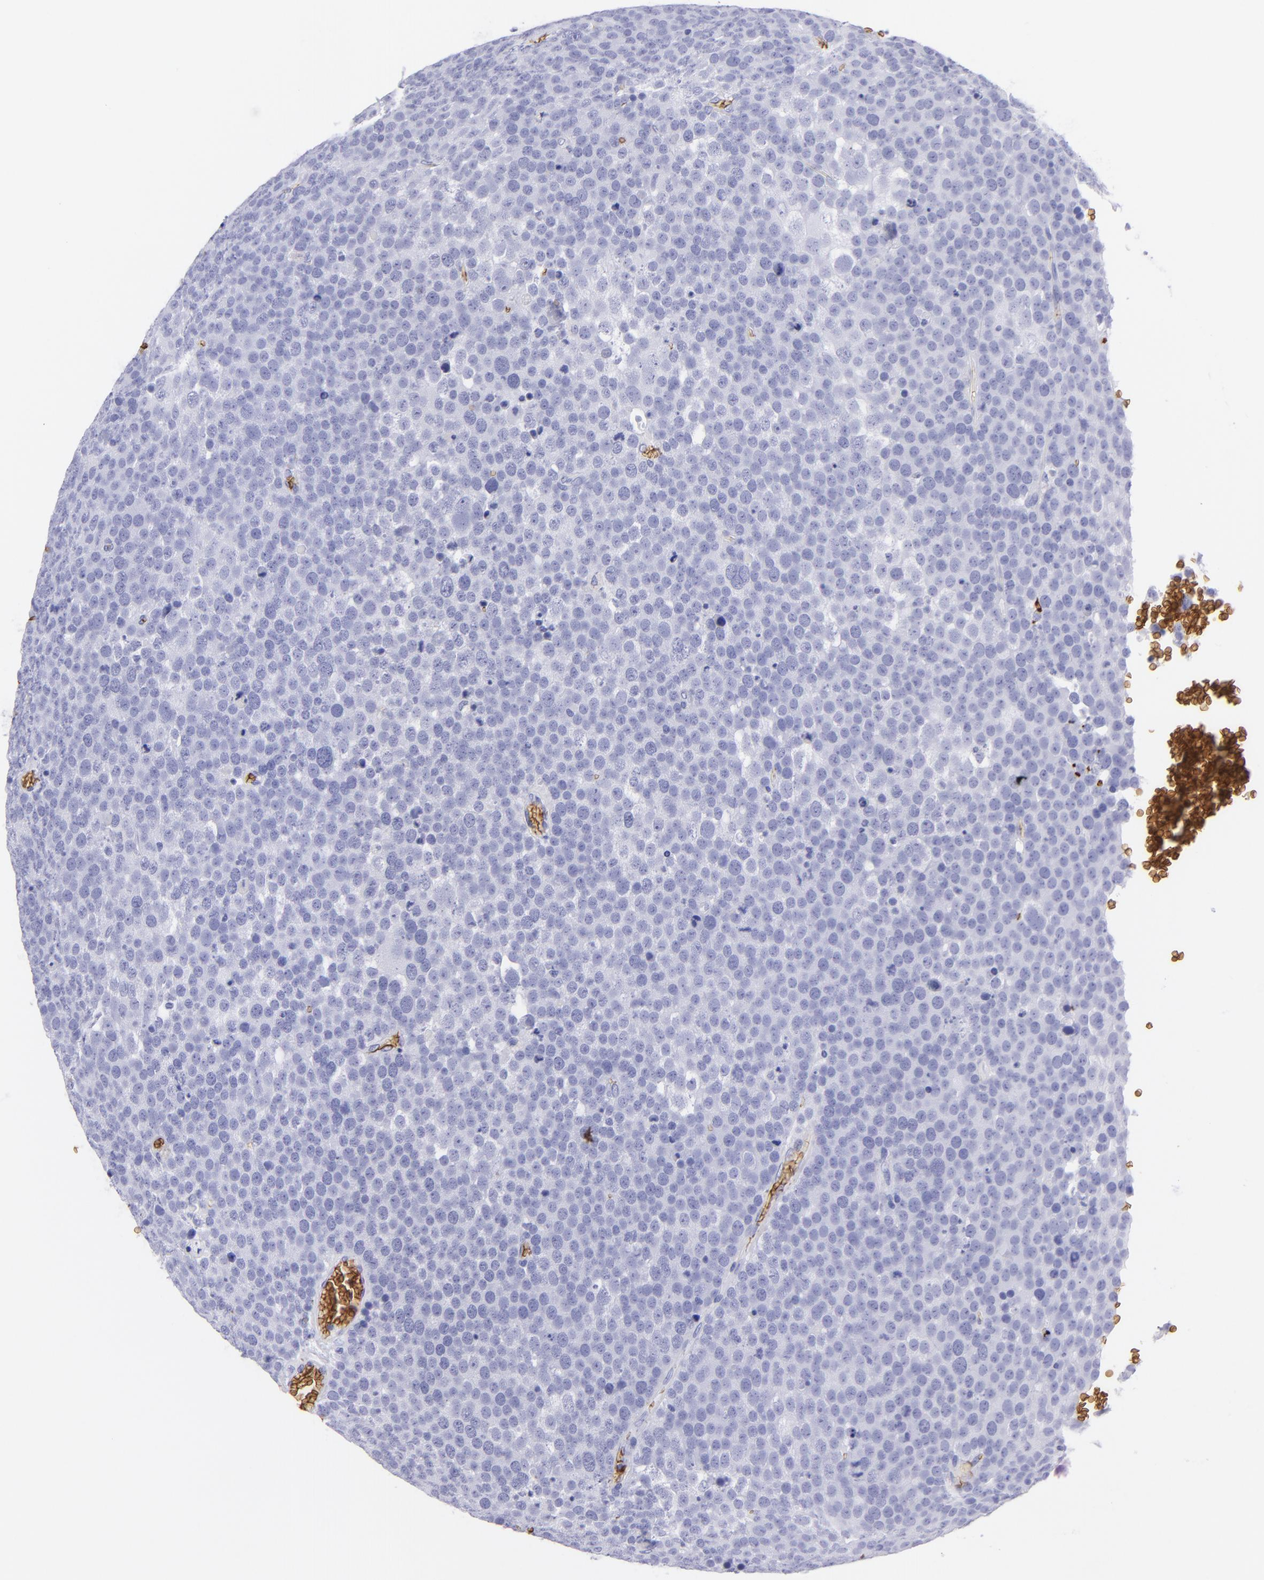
{"staining": {"intensity": "negative", "quantity": "none", "location": "none"}, "tissue": "testis cancer", "cell_type": "Tumor cells", "image_type": "cancer", "snomed": [{"axis": "morphology", "description": "Seminoma, NOS"}, {"axis": "topography", "description": "Testis"}], "caption": "Tumor cells show no significant protein staining in seminoma (testis). (IHC, brightfield microscopy, high magnification).", "gene": "GYPA", "patient": {"sex": "male", "age": 71}}